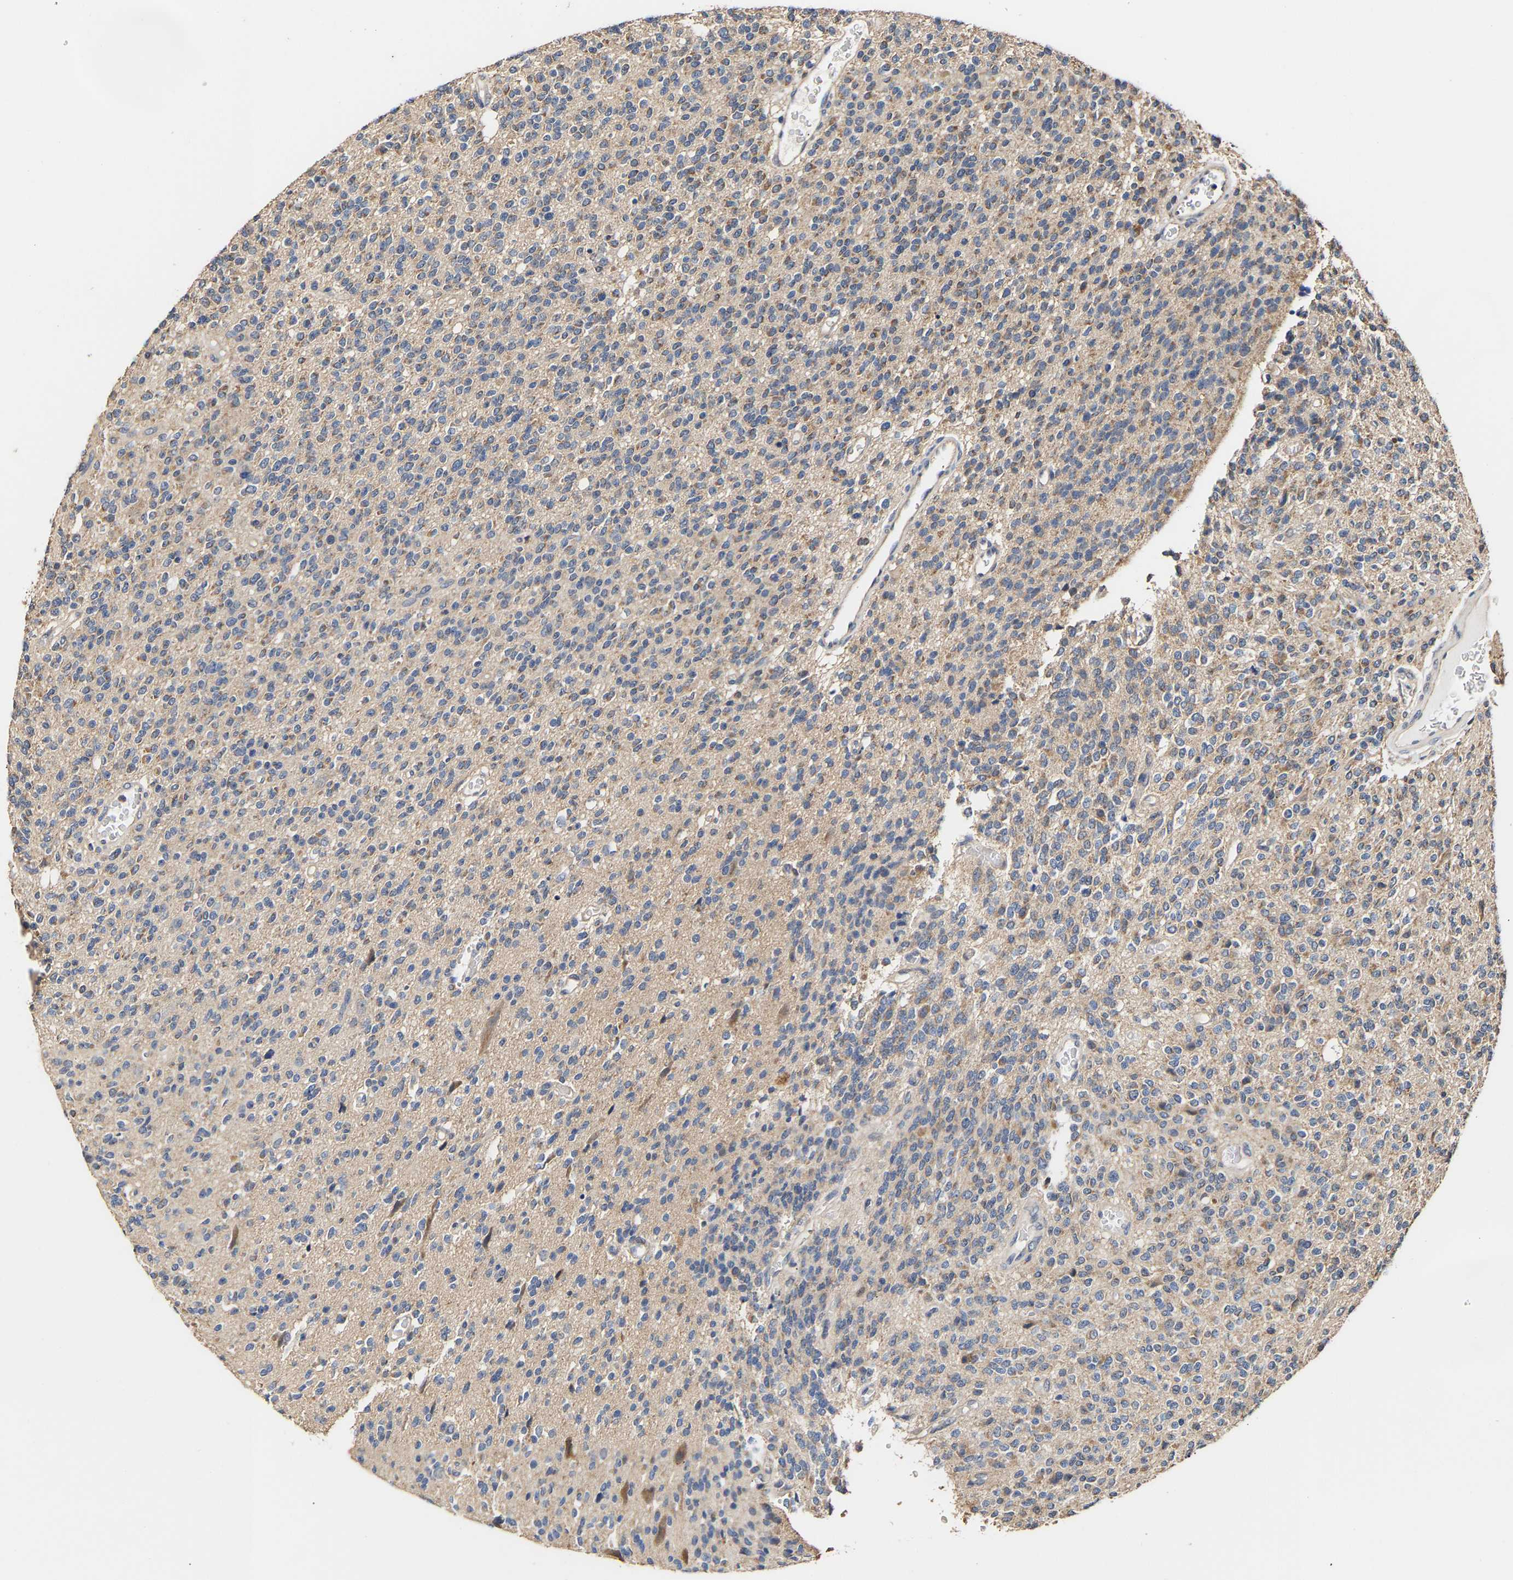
{"staining": {"intensity": "moderate", "quantity": "<25%", "location": "cytoplasmic/membranous"}, "tissue": "glioma", "cell_type": "Tumor cells", "image_type": "cancer", "snomed": [{"axis": "morphology", "description": "Glioma, malignant, High grade"}, {"axis": "topography", "description": "Brain"}], "caption": "Tumor cells reveal low levels of moderate cytoplasmic/membranous expression in approximately <25% of cells in human malignant glioma (high-grade). (IHC, brightfield microscopy, high magnification).", "gene": "ZNF26", "patient": {"sex": "male", "age": 34}}